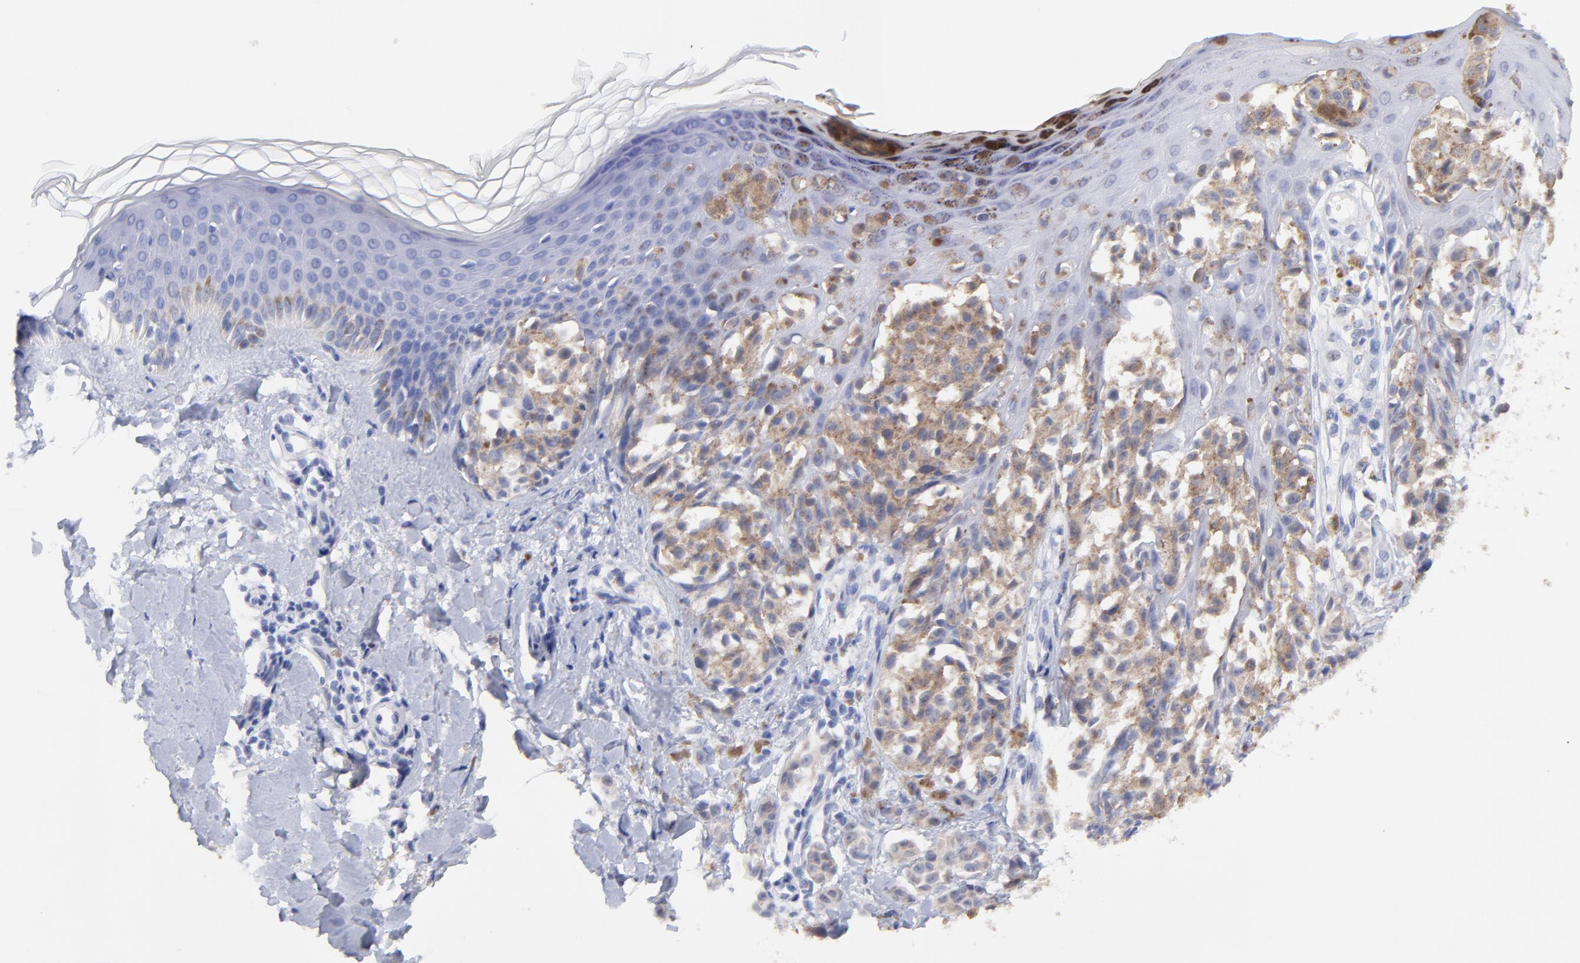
{"staining": {"intensity": "moderate", "quantity": ">75%", "location": "cytoplasmic/membranous"}, "tissue": "melanoma", "cell_type": "Tumor cells", "image_type": "cancer", "snomed": [{"axis": "morphology", "description": "Malignant melanoma, NOS"}, {"axis": "topography", "description": "Skin"}], "caption": "Tumor cells reveal medium levels of moderate cytoplasmic/membranous staining in about >75% of cells in melanoma.", "gene": "CFAP57", "patient": {"sex": "female", "age": 38}}